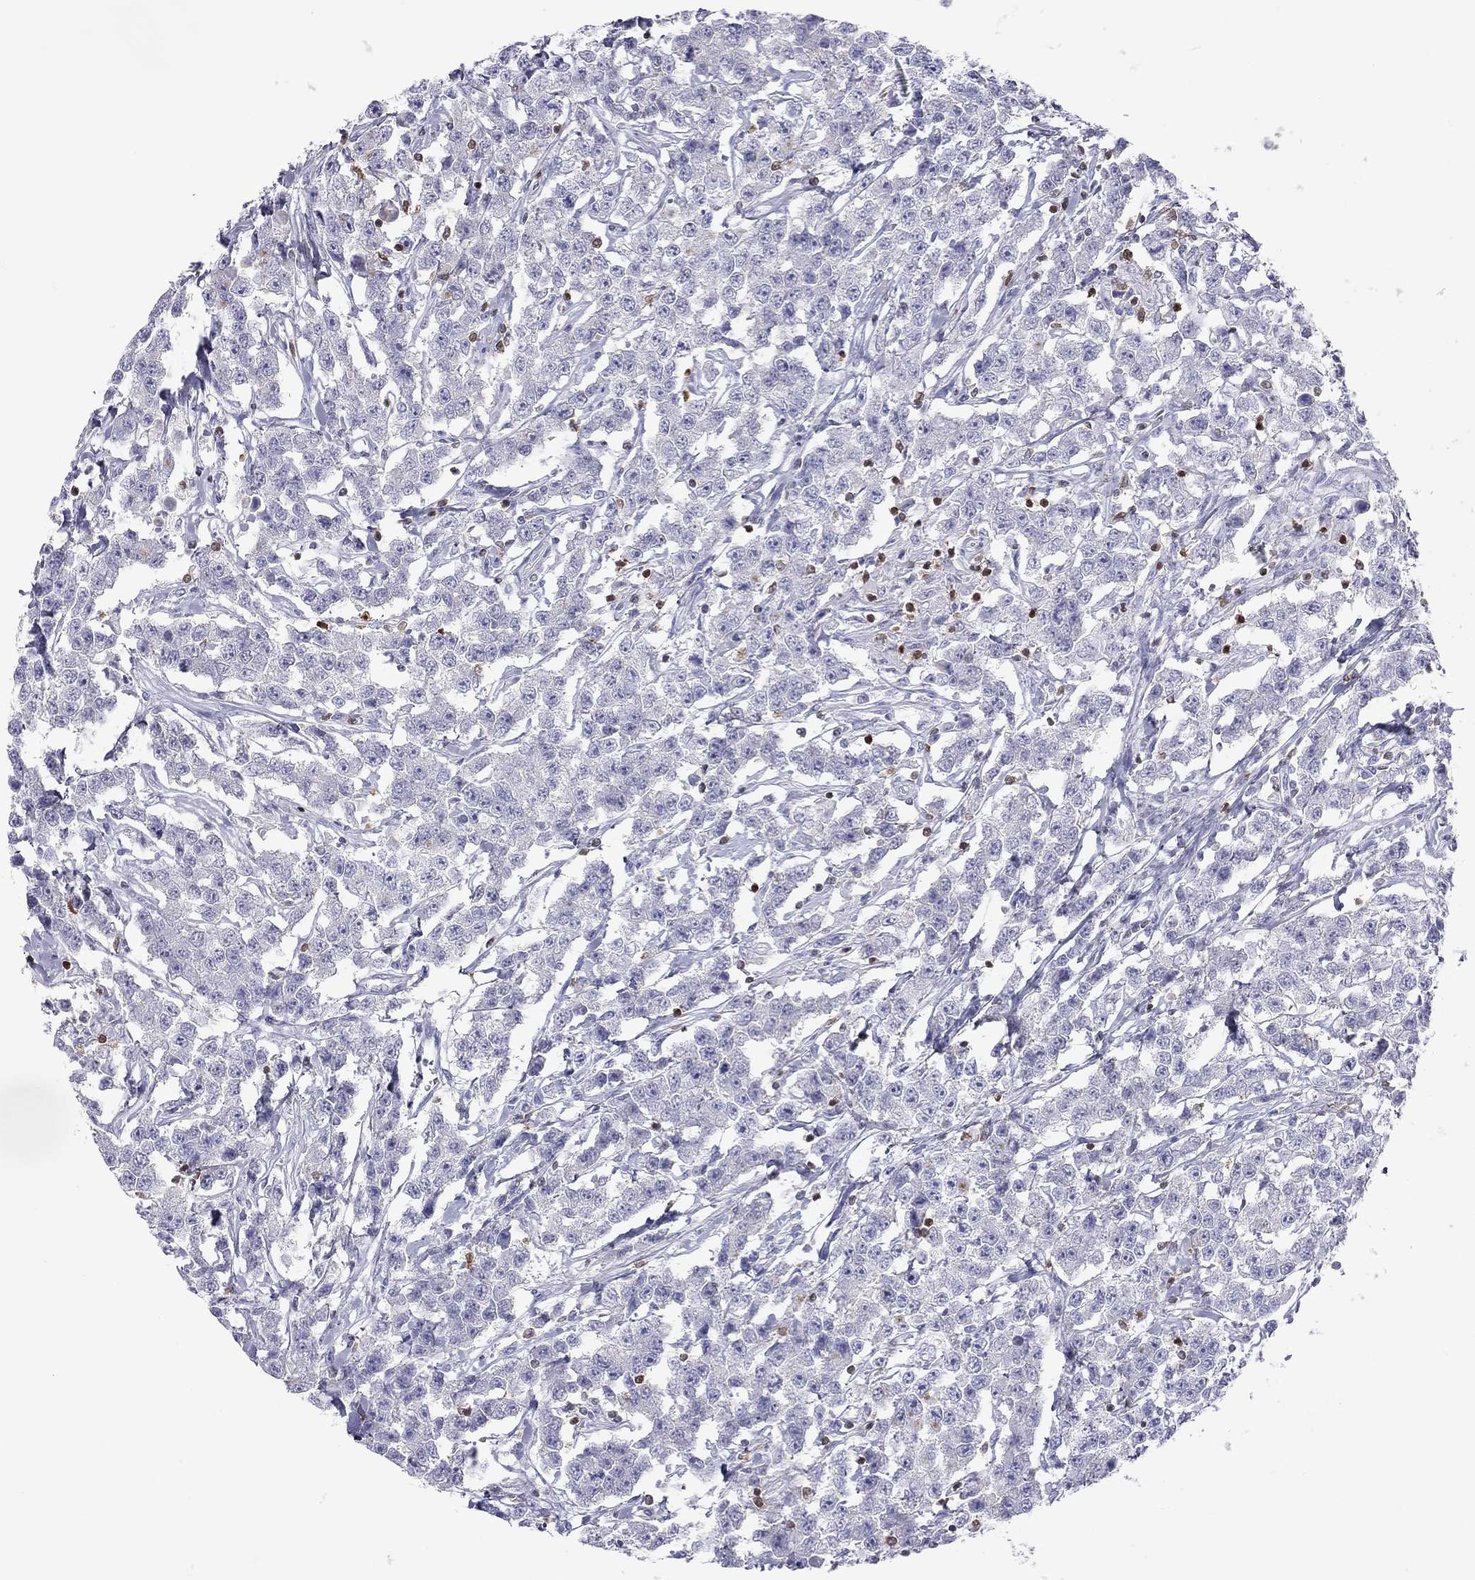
{"staining": {"intensity": "negative", "quantity": "none", "location": "none"}, "tissue": "testis cancer", "cell_type": "Tumor cells", "image_type": "cancer", "snomed": [{"axis": "morphology", "description": "Seminoma, NOS"}, {"axis": "topography", "description": "Testis"}], "caption": "IHC histopathology image of neoplastic tissue: testis cancer (seminoma) stained with DAB exhibits no significant protein expression in tumor cells.", "gene": "SH2D2A", "patient": {"sex": "male", "age": 59}}